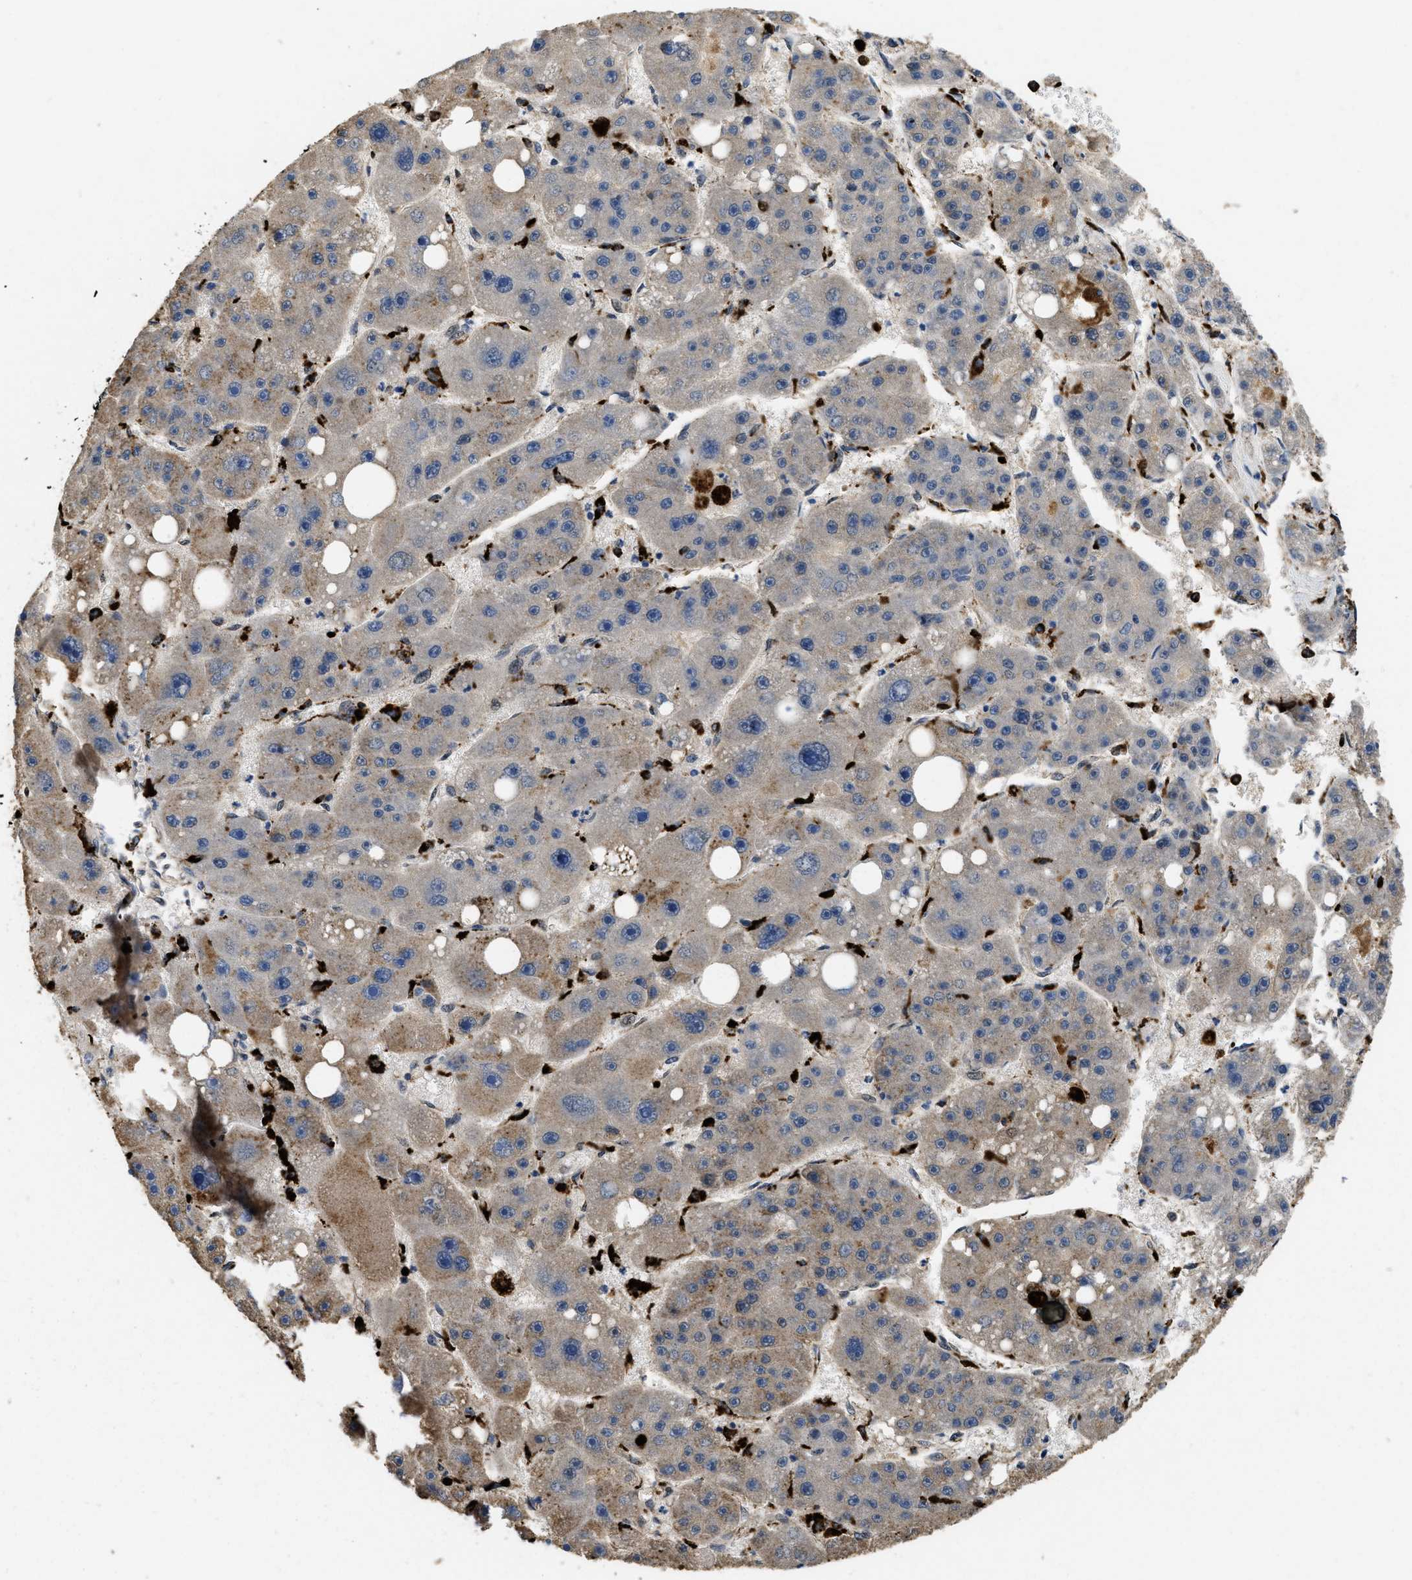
{"staining": {"intensity": "moderate", "quantity": "<25%", "location": "cytoplasmic/membranous"}, "tissue": "liver cancer", "cell_type": "Tumor cells", "image_type": "cancer", "snomed": [{"axis": "morphology", "description": "Carcinoma, Hepatocellular, NOS"}, {"axis": "topography", "description": "Liver"}], "caption": "This is a photomicrograph of immunohistochemistry (IHC) staining of liver cancer (hepatocellular carcinoma), which shows moderate staining in the cytoplasmic/membranous of tumor cells.", "gene": "BMPR2", "patient": {"sex": "female", "age": 61}}